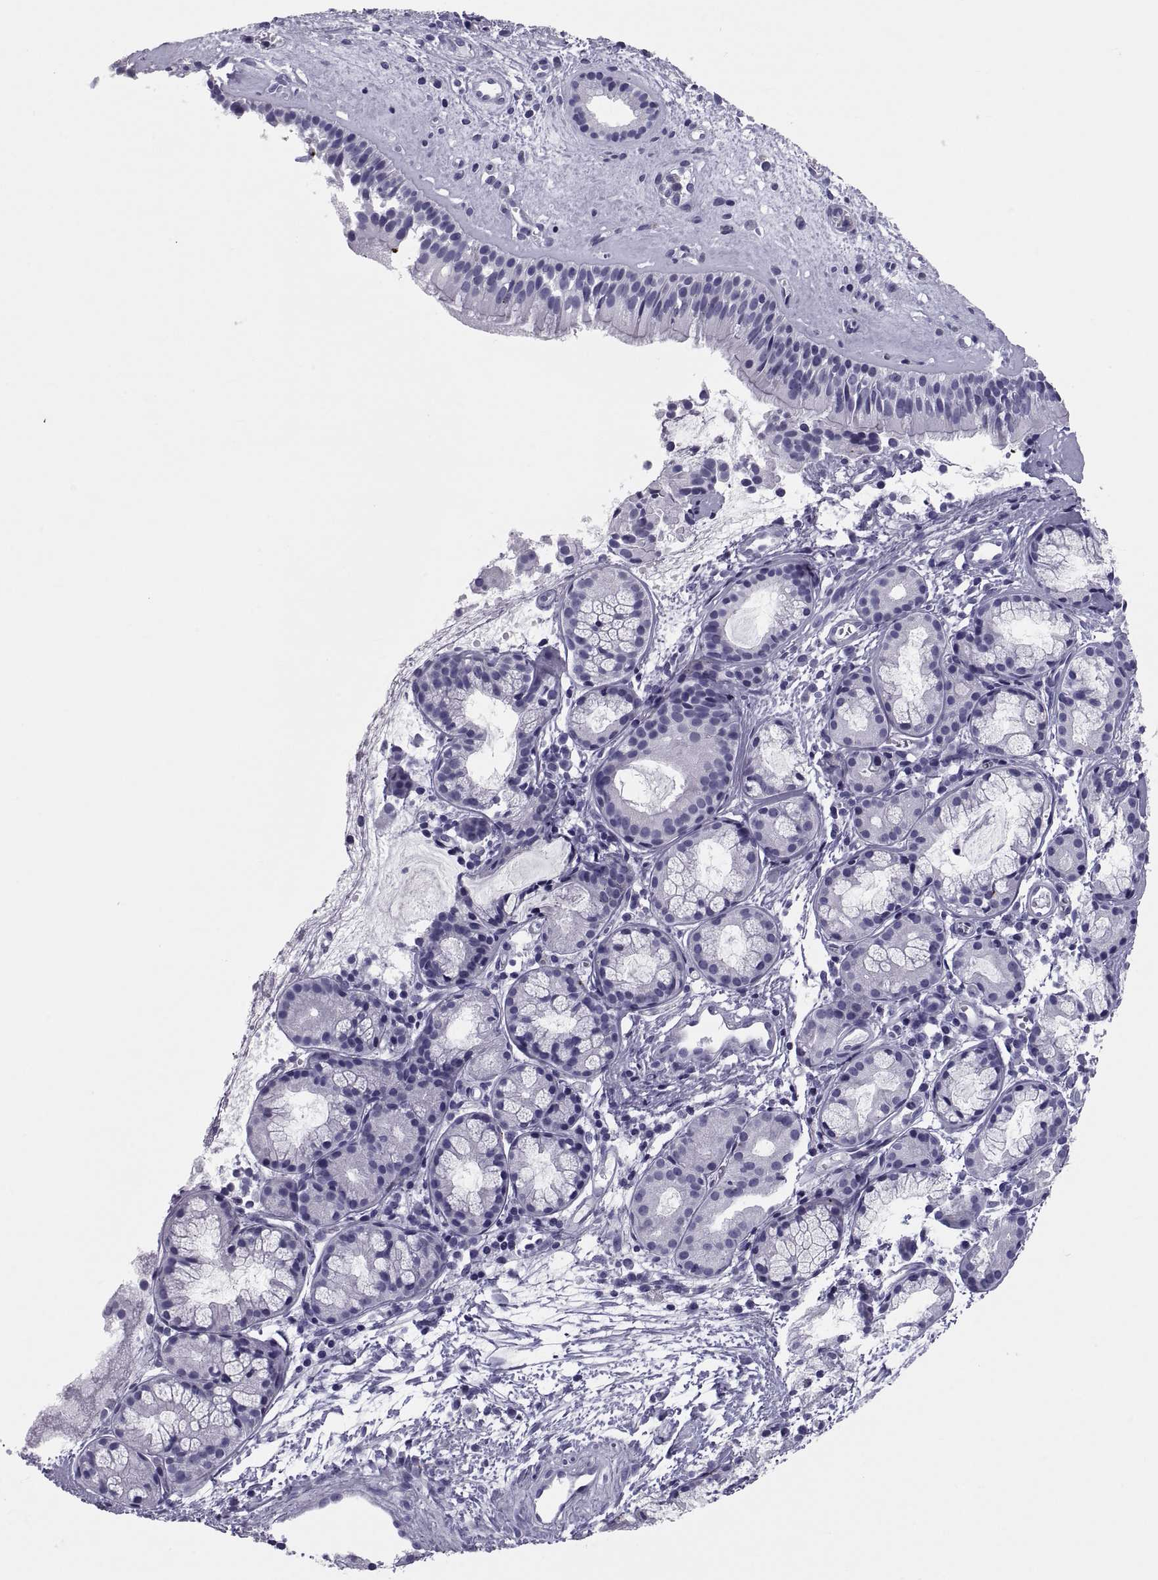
{"staining": {"intensity": "negative", "quantity": "none", "location": "none"}, "tissue": "nasopharynx", "cell_type": "Respiratory epithelial cells", "image_type": "normal", "snomed": [{"axis": "morphology", "description": "Normal tissue, NOS"}, {"axis": "topography", "description": "Nasopharynx"}], "caption": "Micrograph shows no protein positivity in respiratory epithelial cells of unremarkable nasopharynx. (Stains: DAB (3,3'-diaminobenzidine) immunohistochemistry with hematoxylin counter stain, Microscopy: brightfield microscopy at high magnification).", "gene": "DEFB129", "patient": {"sex": "male", "age": 29}}